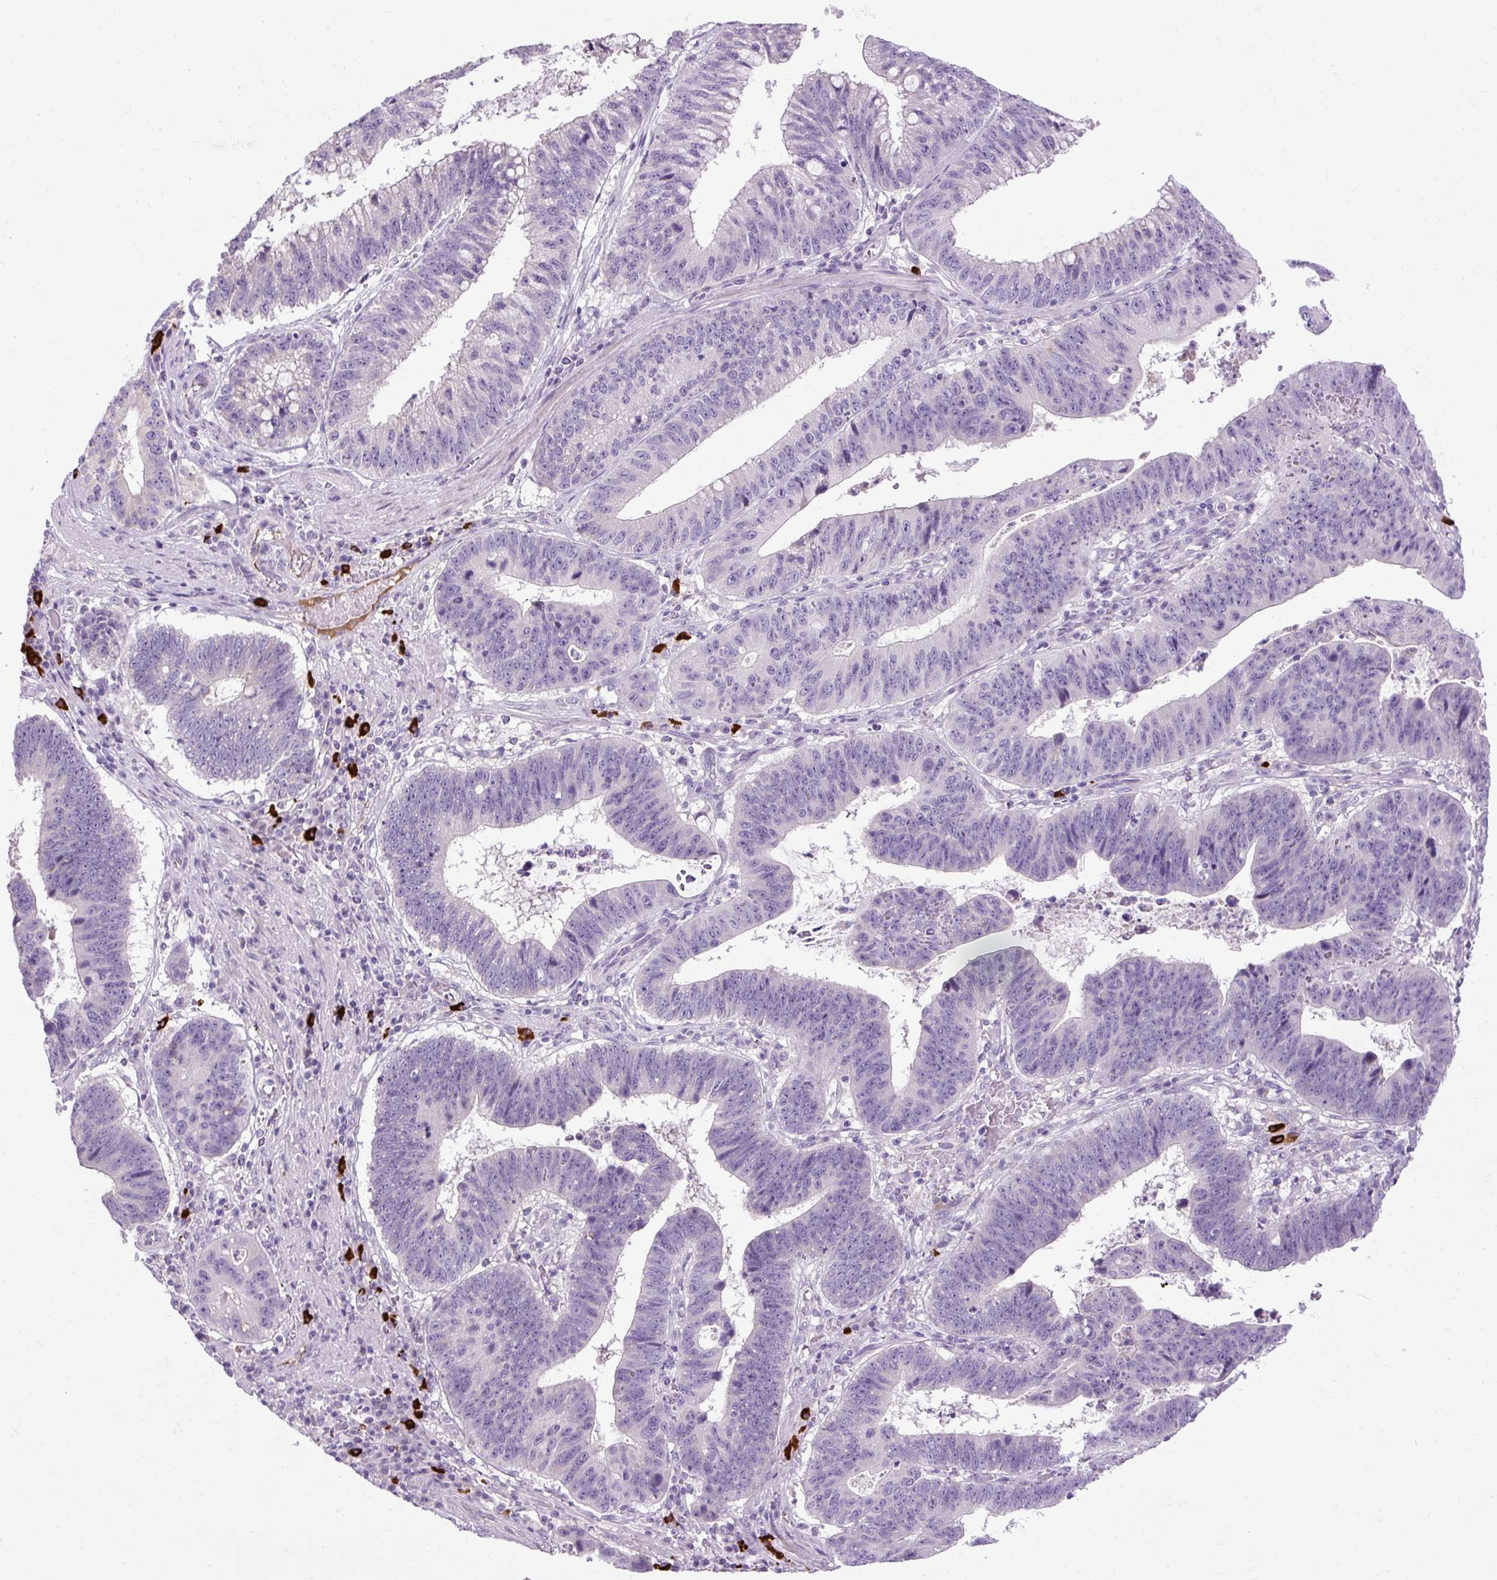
{"staining": {"intensity": "negative", "quantity": "none", "location": "none"}, "tissue": "stomach cancer", "cell_type": "Tumor cells", "image_type": "cancer", "snomed": [{"axis": "morphology", "description": "Adenocarcinoma, NOS"}, {"axis": "topography", "description": "Stomach"}], "caption": "The immunohistochemistry photomicrograph has no significant positivity in tumor cells of stomach cancer (adenocarcinoma) tissue. Brightfield microscopy of IHC stained with DAB (3,3'-diaminobenzidine) (brown) and hematoxylin (blue), captured at high magnification.", "gene": "ARRDC2", "patient": {"sex": "male", "age": 59}}